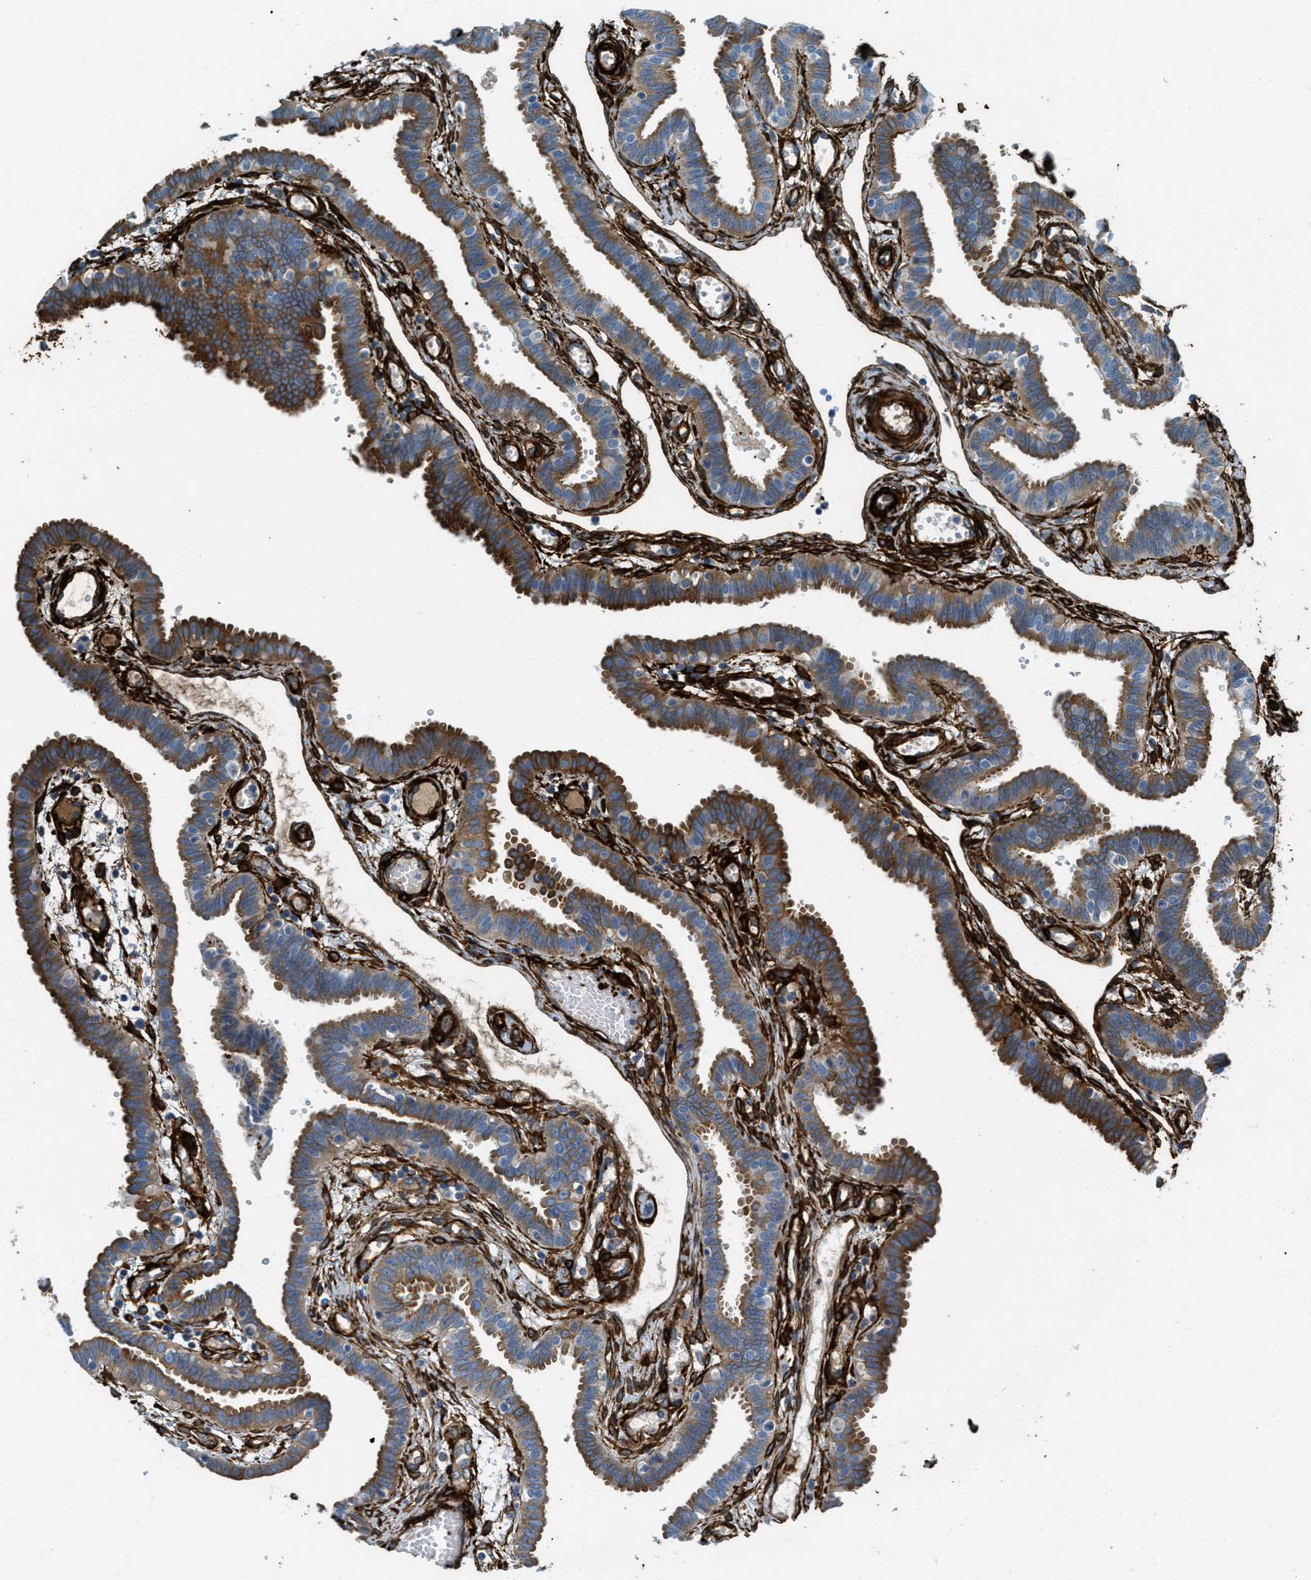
{"staining": {"intensity": "moderate", "quantity": ">75%", "location": "cytoplasmic/membranous"}, "tissue": "fallopian tube", "cell_type": "Glandular cells", "image_type": "normal", "snomed": [{"axis": "morphology", "description": "Normal tissue, NOS"}, {"axis": "topography", "description": "Fallopian tube"}, {"axis": "topography", "description": "Placenta"}], "caption": "This is a photomicrograph of IHC staining of normal fallopian tube, which shows moderate expression in the cytoplasmic/membranous of glandular cells.", "gene": "CALD1", "patient": {"sex": "female", "age": 32}}